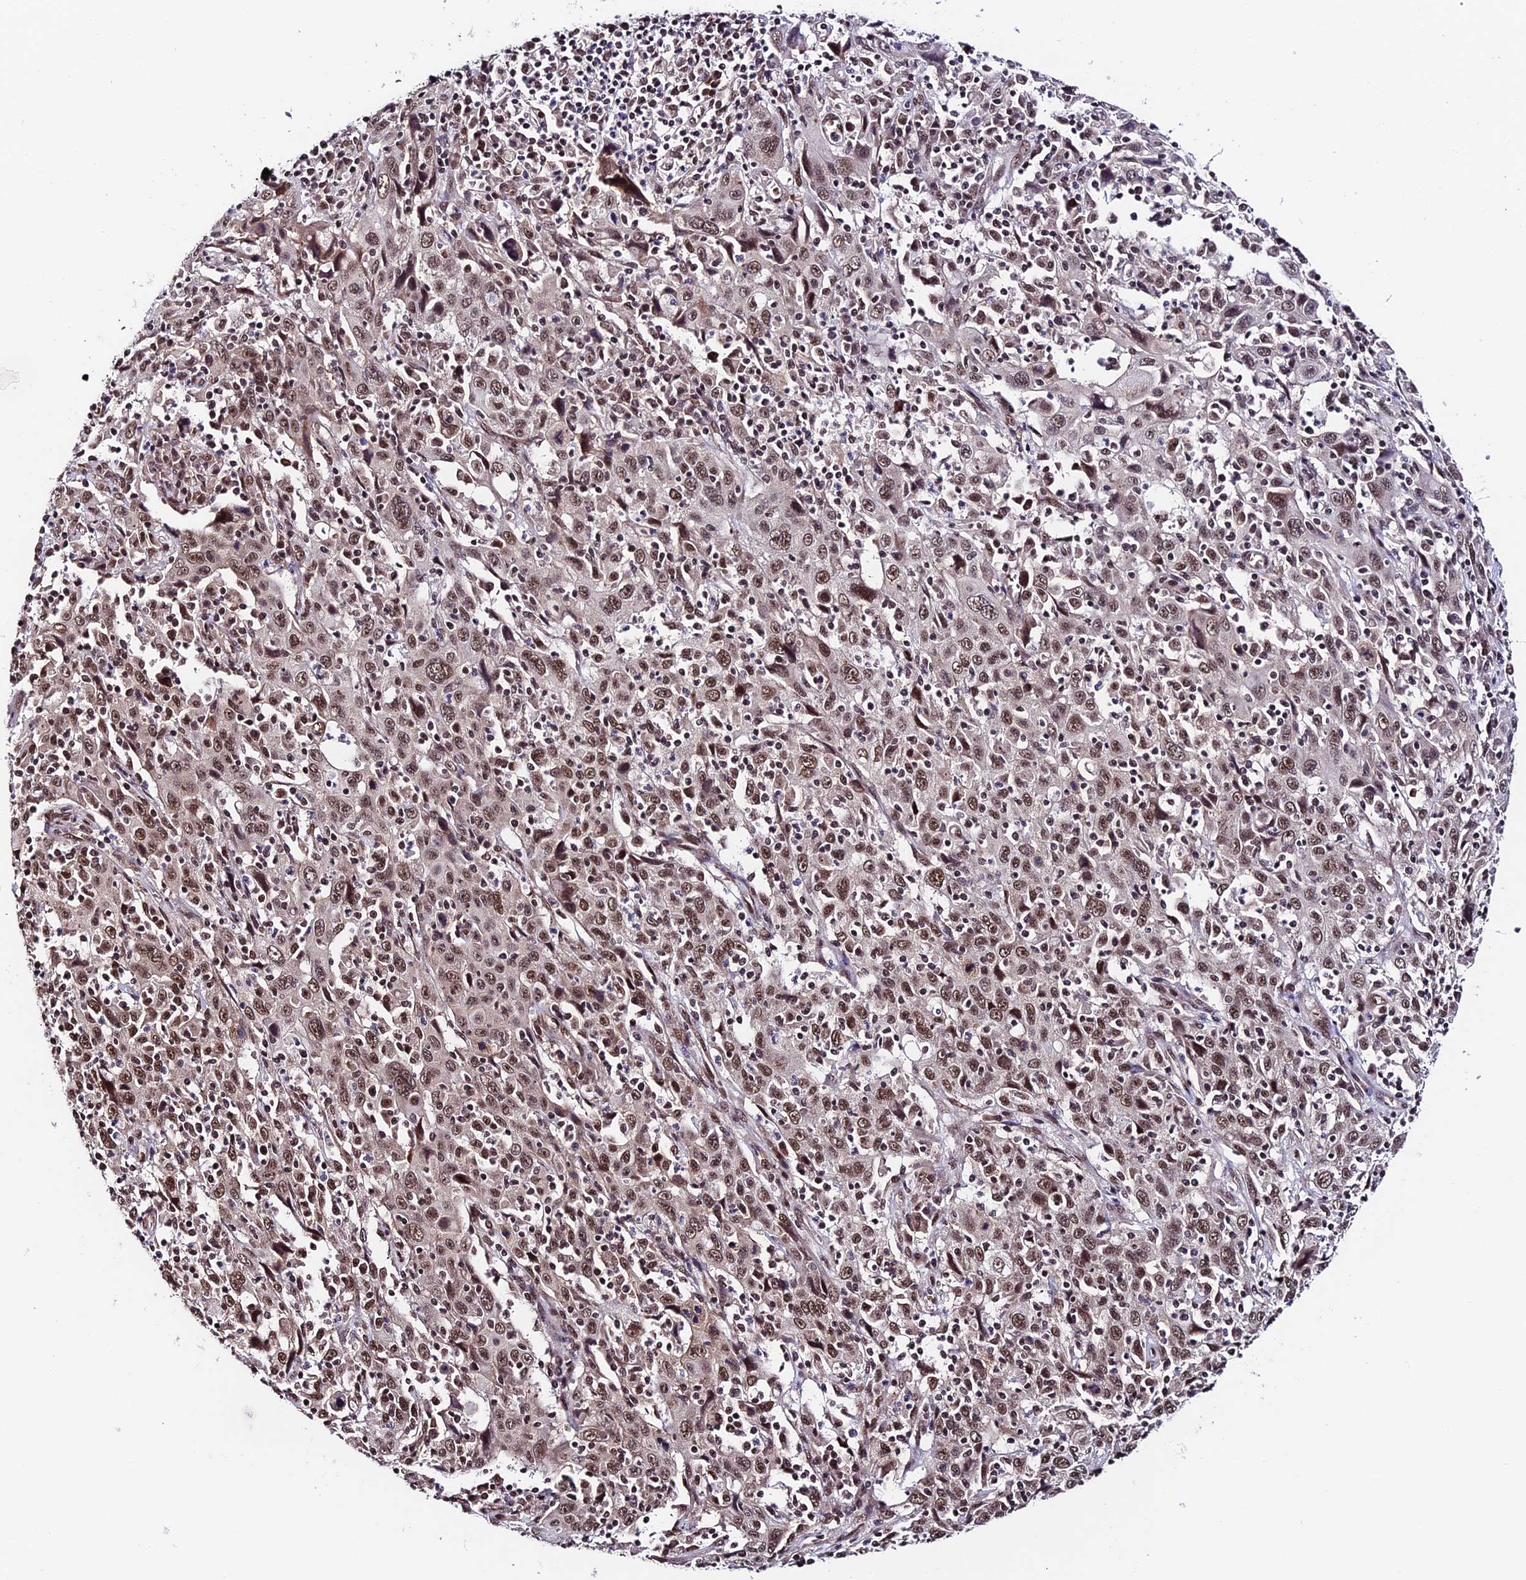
{"staining": {"intensity": "moderate", "quantity": ">75%", "location": "nuclear"}, "tissue": "cervical cancer", "cell_type": "Tumor cells", "image_type": "cancer", "snomed": [{"axis": "morphology", "description": "Squamous cell carcinoma, NOS"}, {"axis": "topography", "description": "Cervix"}], "caption": "Cervical squamous cell carcinoma stained with a protein marker demonstrates moderate staining in tumor cells.", "gene": "RBM42", "patient": {"sex": "female", "age": 46}}